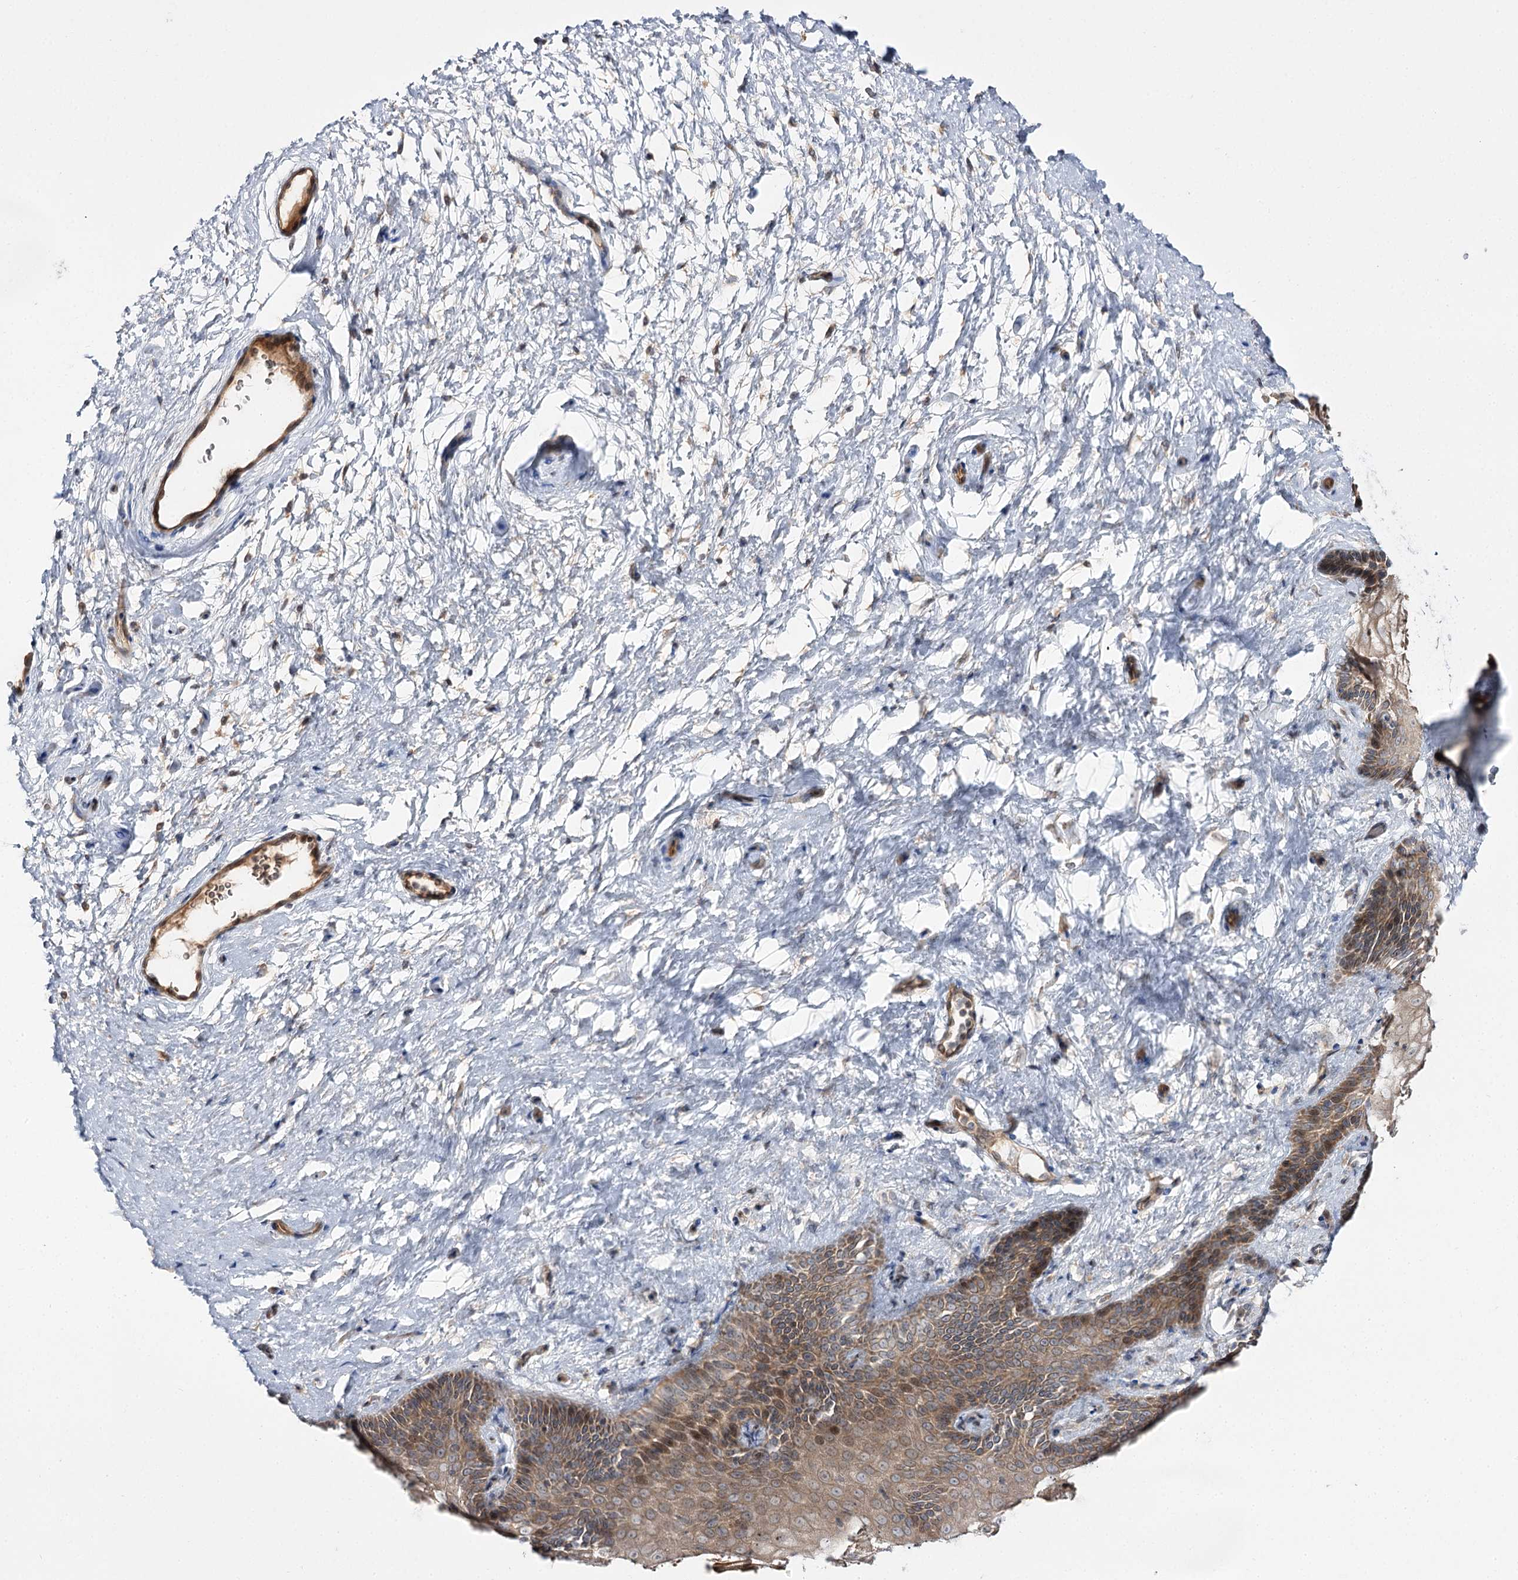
{"staining": {"intensity": "moderate", "quantity": ">75%", "location": "cytoplasmic/membranous,nuclear"}, "tissue": "vagina", "cell_type": "Squamous epithelial cells", "image_type": "normal", "snomed": [{"axis": "morphology", "description": "Normal tissue, NOS"}, {"axis": "topography", "description": "Vagina"}, {"axis": "topography", "description": "Cervix"}], "caption": "Vagina stained with a protein marker reveals moderate staining in squamous epithelial cells.", "gene": "C11orf80", "patient": {"sex": "female", "age": 40}}